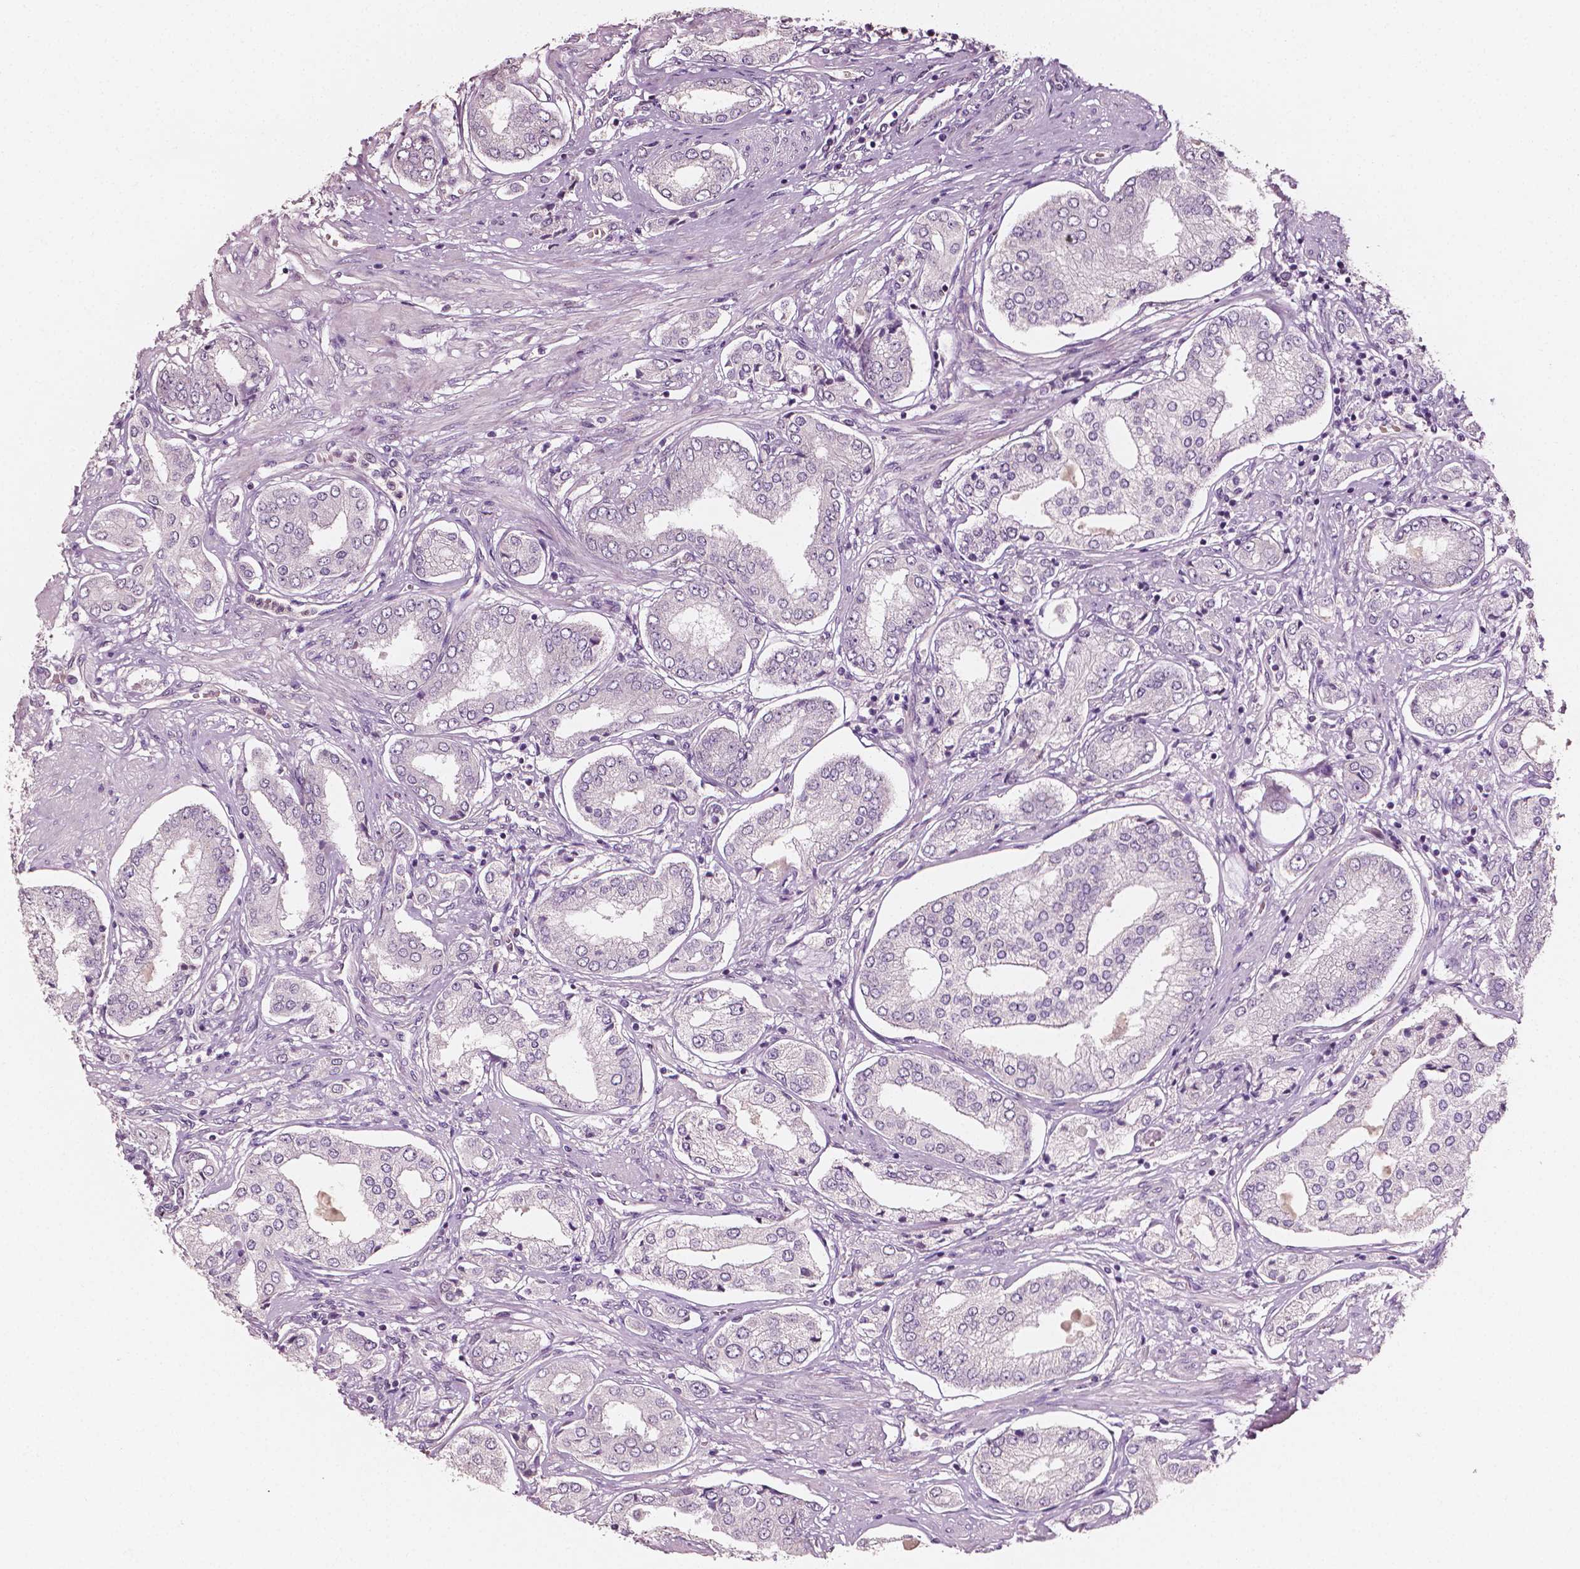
{"staining": {"intensity": "negative", "quantity": "none", "location": "none"}, "tissue": "prostate cancer", "cell_type": "Tumor cells", "image_type": "cancer", "snomed": [{"axis": "morphology", "description": "Adenocarcinoma, NOS"}, {"axis": "topography", "description": "Prostate"}], "caption": "Immunohistochemistry image of human prostate cancer stained for a protein (brown), which shows no positivity in tumor cells. The staining is performed using DAB (3,3'-diaminobenzidine) brown chromogen with nuclei counter-stained in using hematoxylin.", "gene": "PLA2R1", "patient": {"sex": "male", "age": 63}}